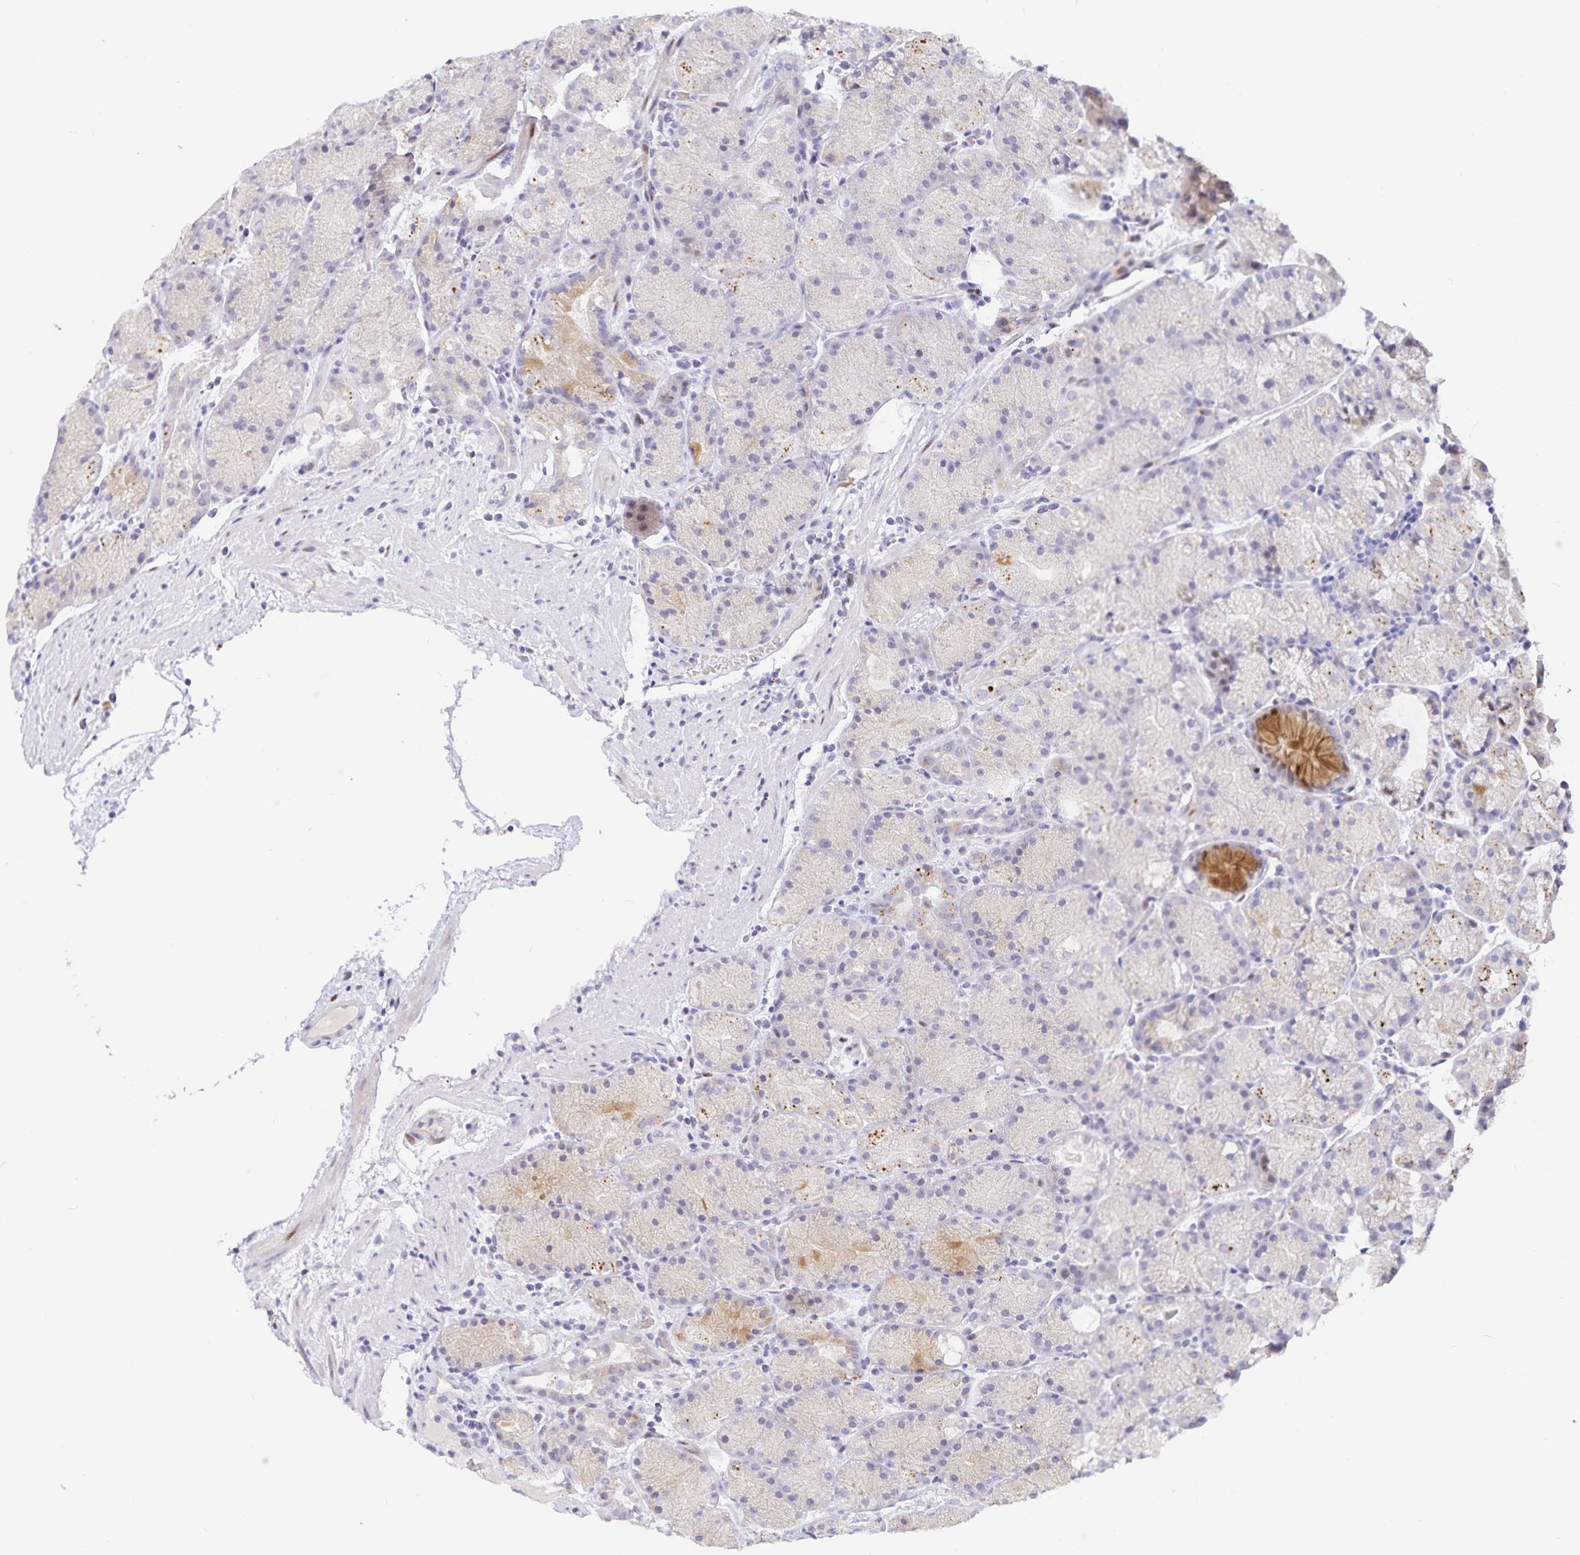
{"staining": {"intensity": "strong", "quantity": "25%-75%", "location": "cytoplasmic/membranous"}, "tissue": "stomach", "cell_type": "Glandular cells", "image_type": "normal", "snomed": [{"axis": "morphology", "description": "Normal tissue, NOS"}, {"axis": "topography", "description": "Stomach, upper"}, {"axis": "topography", "description": "Stomach"}], "caption": "DAB (3,3'-diaminobenzidine) immunohistochemical staining of normal stomach exhibits strong cytoplasmic/membranous protein positivity in approximately 25%-75% of glandular cells.", "gene": "KBTBD13", "patient": {"sex": "male", "age": 48}}